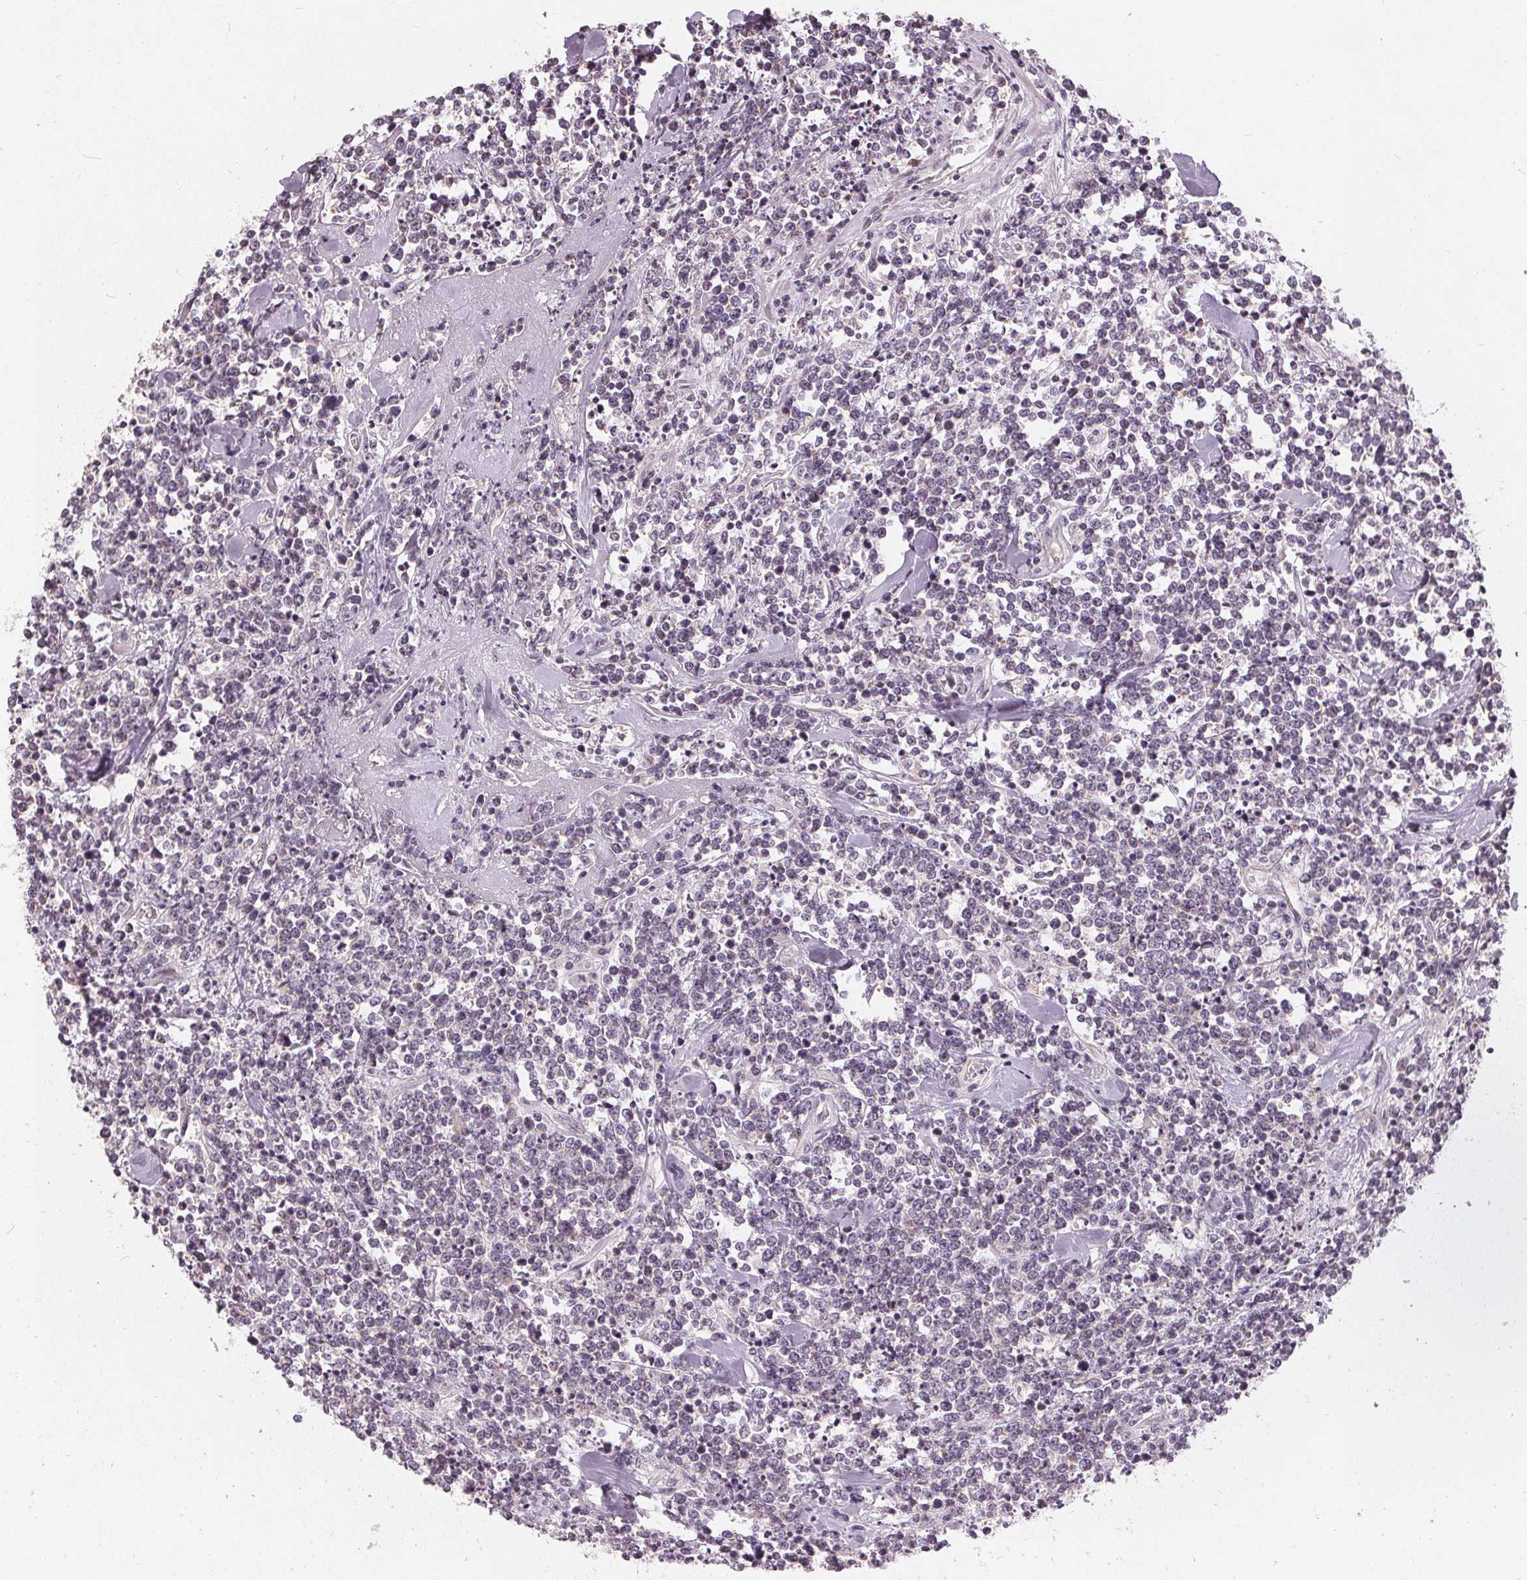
{"staining": {"intensity": "negative", "quantity": "none", "location": "none"}, "tissue": "lymphoma", "cell_type": "Tumor cells", "image_type": "cancer", "snomed": [{"axis": "morphology", "description": "Malignant lymphoma, non-Hodgkin's type, High grade"}, {"axis": "topography", "description": "Colon"}], "caption": "Immunohistochemical staining of lymphoma reveals no significant expression in tumor cells.", "gene": "TRIM60", "patient": {"sex": "male", "age": 82}}